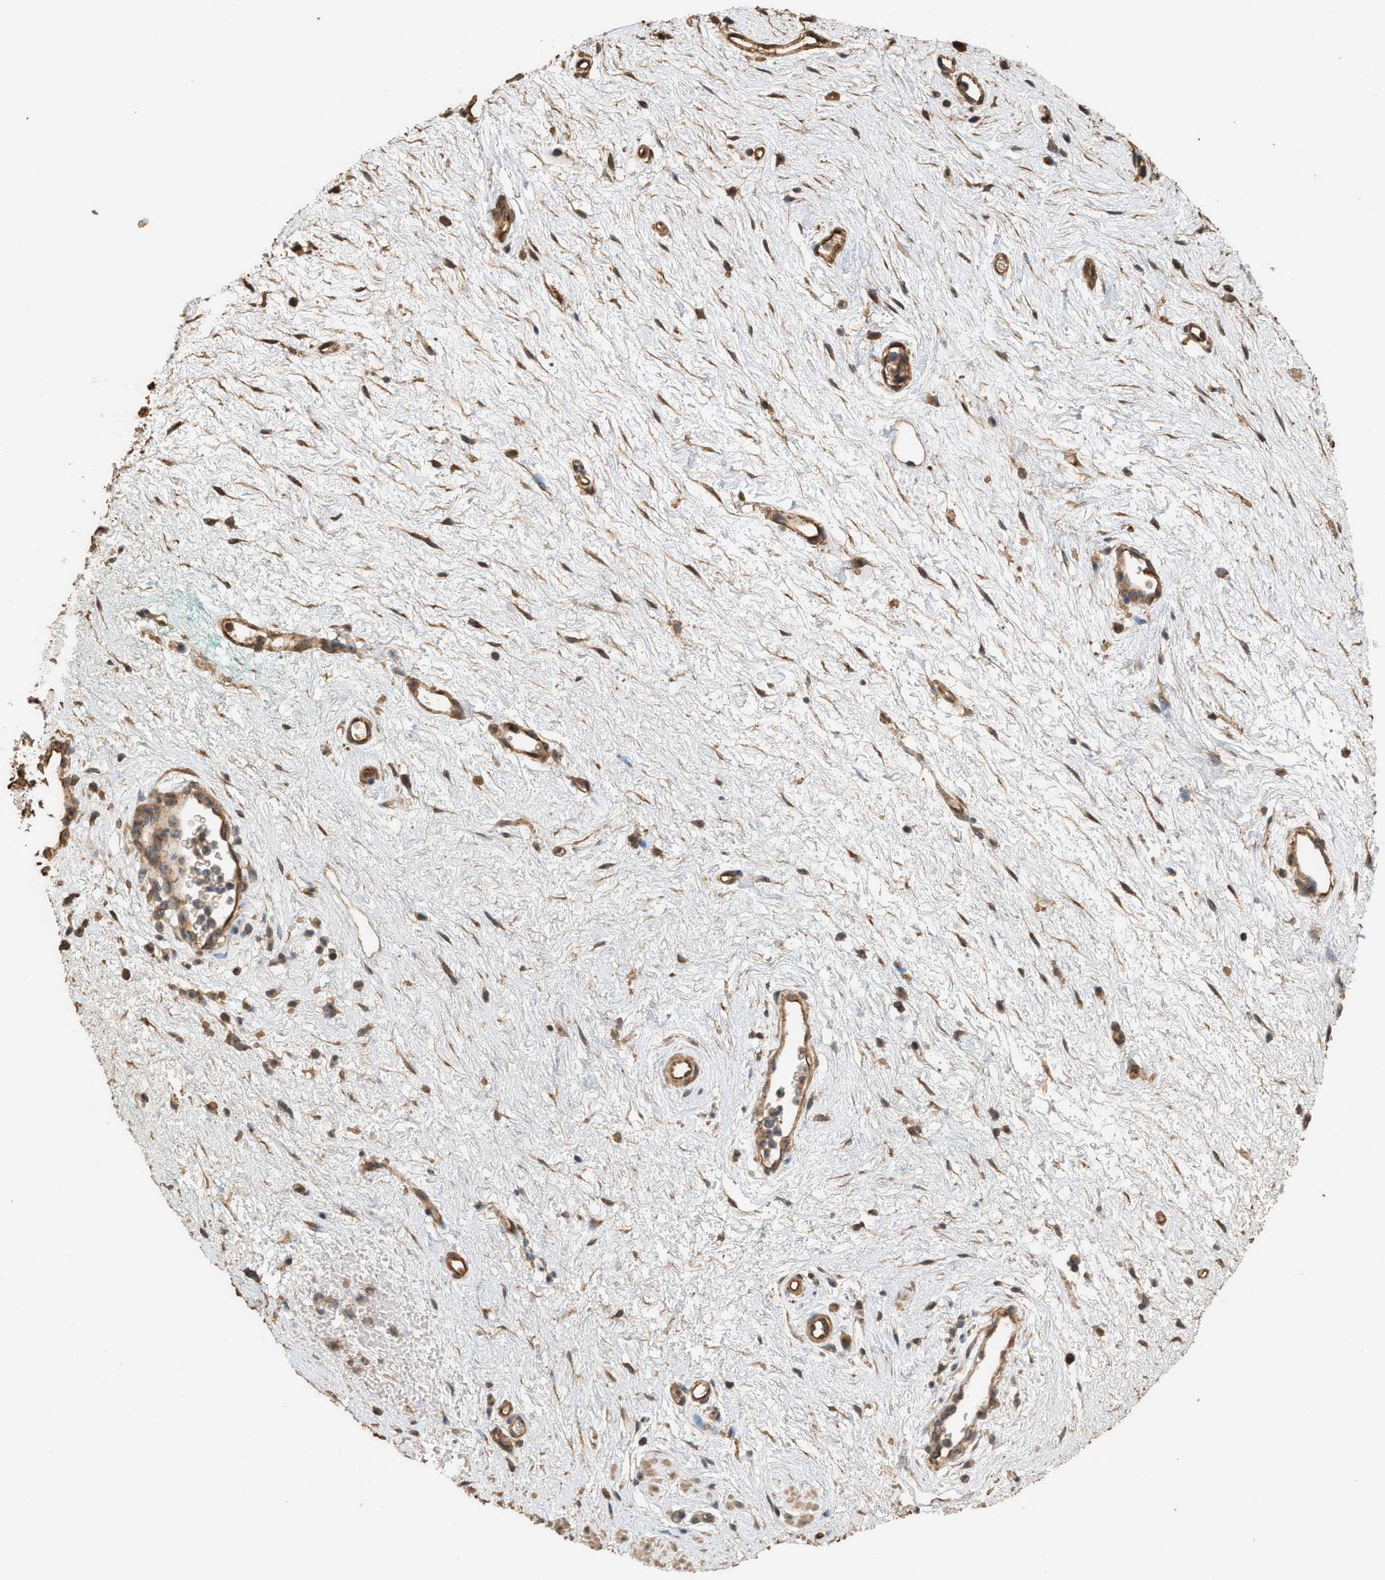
{"staining": {"intensity": "moderate", "quantity": ">75%", "location": "cytoplasmic/membranous"}, "tissue": "vagina", "cell_type": "Squamous epithelial cells", "image_type": "normal", "snomed": [{"axis": "morphology", "description": "Normal tissue, NOS"}, {"axis": "topography", "description": "Vagina"}], "caption": "This image reveals normal vagina stained with immunohistochemistry (IHC) to label a protein in brown. The cytoplasmic/membranous of squamous epithelial cells show moderate positivity for the protein. Nuclei are counter-stained blue.", "gene": "DCAF7", "patient": {"sex": "female", "age": 46}}